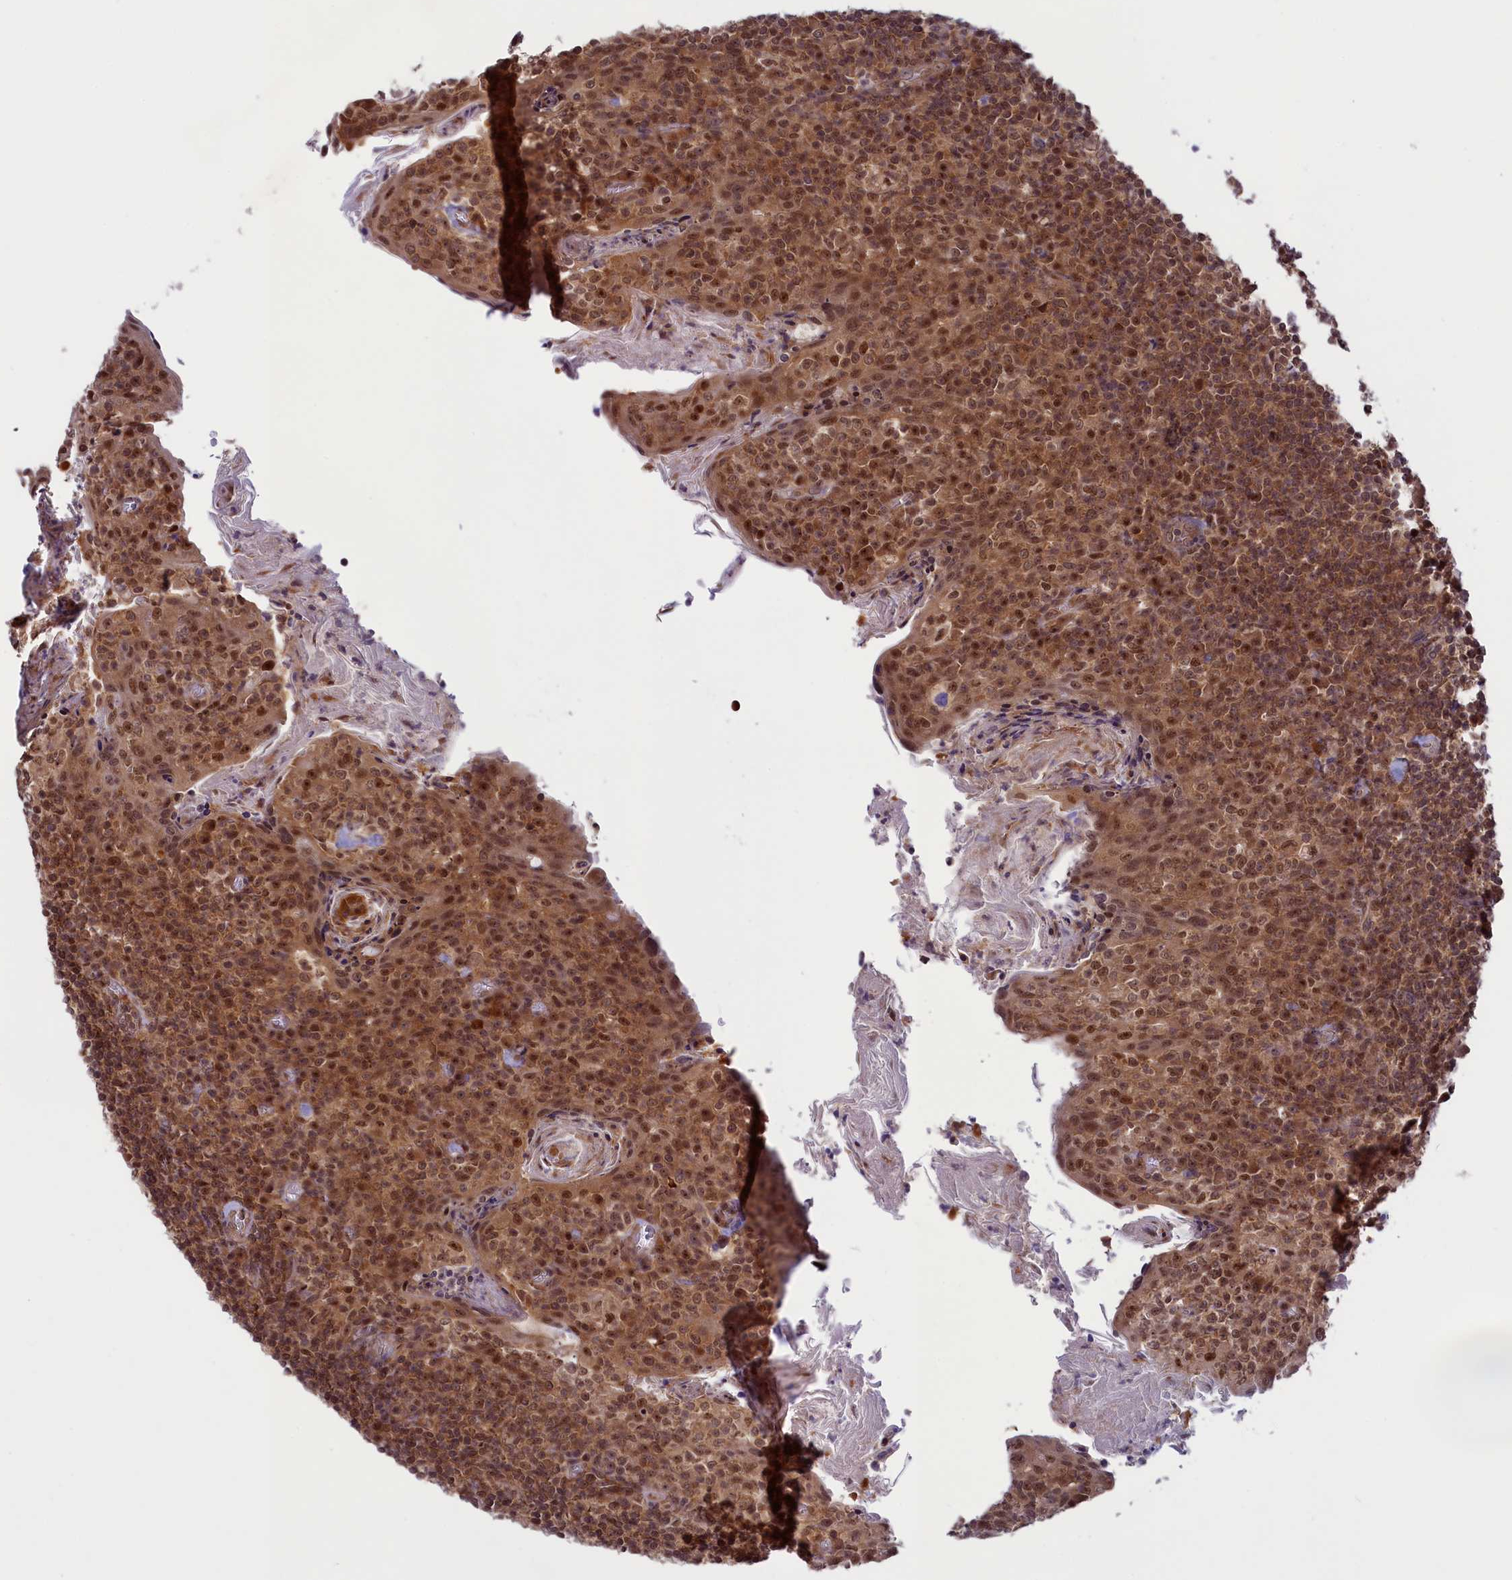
{"staining": {"intensity": "moderate", "quantity": ">75%", "location": "cytoplasmic/membranous,nuclear"}, "tissue": "tonsil", "cell_type": "Germinal center cells", "image_type": "normal", "snomed": [{"axis": "morphology", "description": "Normal tissue, NOS"}, {"axis": "topography", "description": "Tonsil"}], "caption": "DAB immunohistochemical staining of benign tonsil demonstrates moderate cytoplasmic/membranous,nuclear protein positivity in approximately >75% of germinal center cells.", "gene": "SLC7A6OS", "patient": {"sex": "female", "age": 10}}